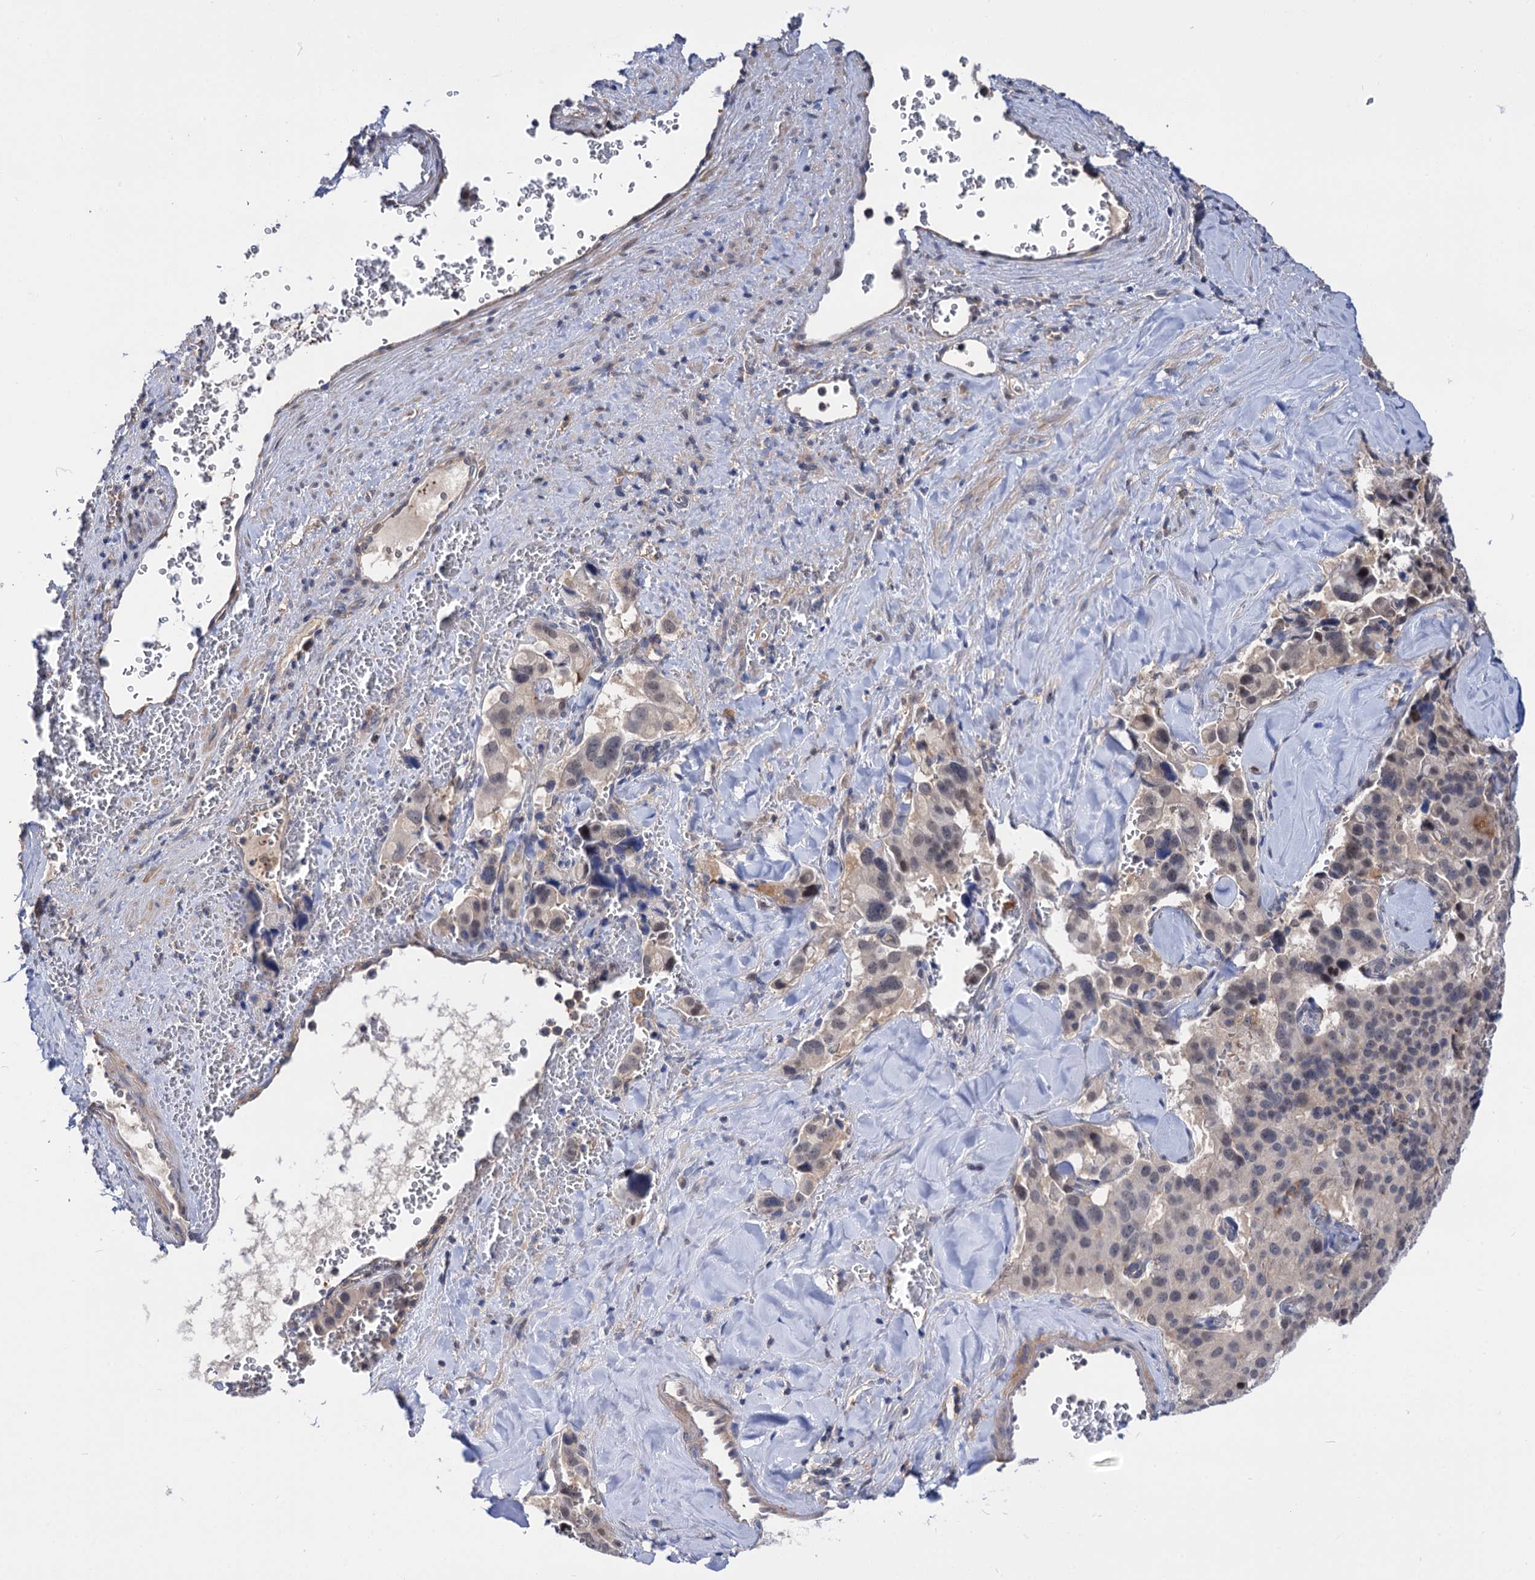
{"staining": {"intensity": "weak", "quantity": "<25%", "location": "nuclear"}, "tissue": "pancreatic cancer", "cell_type": "Tumor cells", "image_type": "cancer", "snomed": [{"axis": "morphology", "description": "Adenocarcinoma, NOS"}, {"axis": "topography", "description": "Pancreas"}], "caption": "This is an immunohistochemistry photomicrograph of pancreatic cancer. There is no positivity in tumor cells.", "gene": "NEK10", "patient": {"sex": "male", "age": 65}}